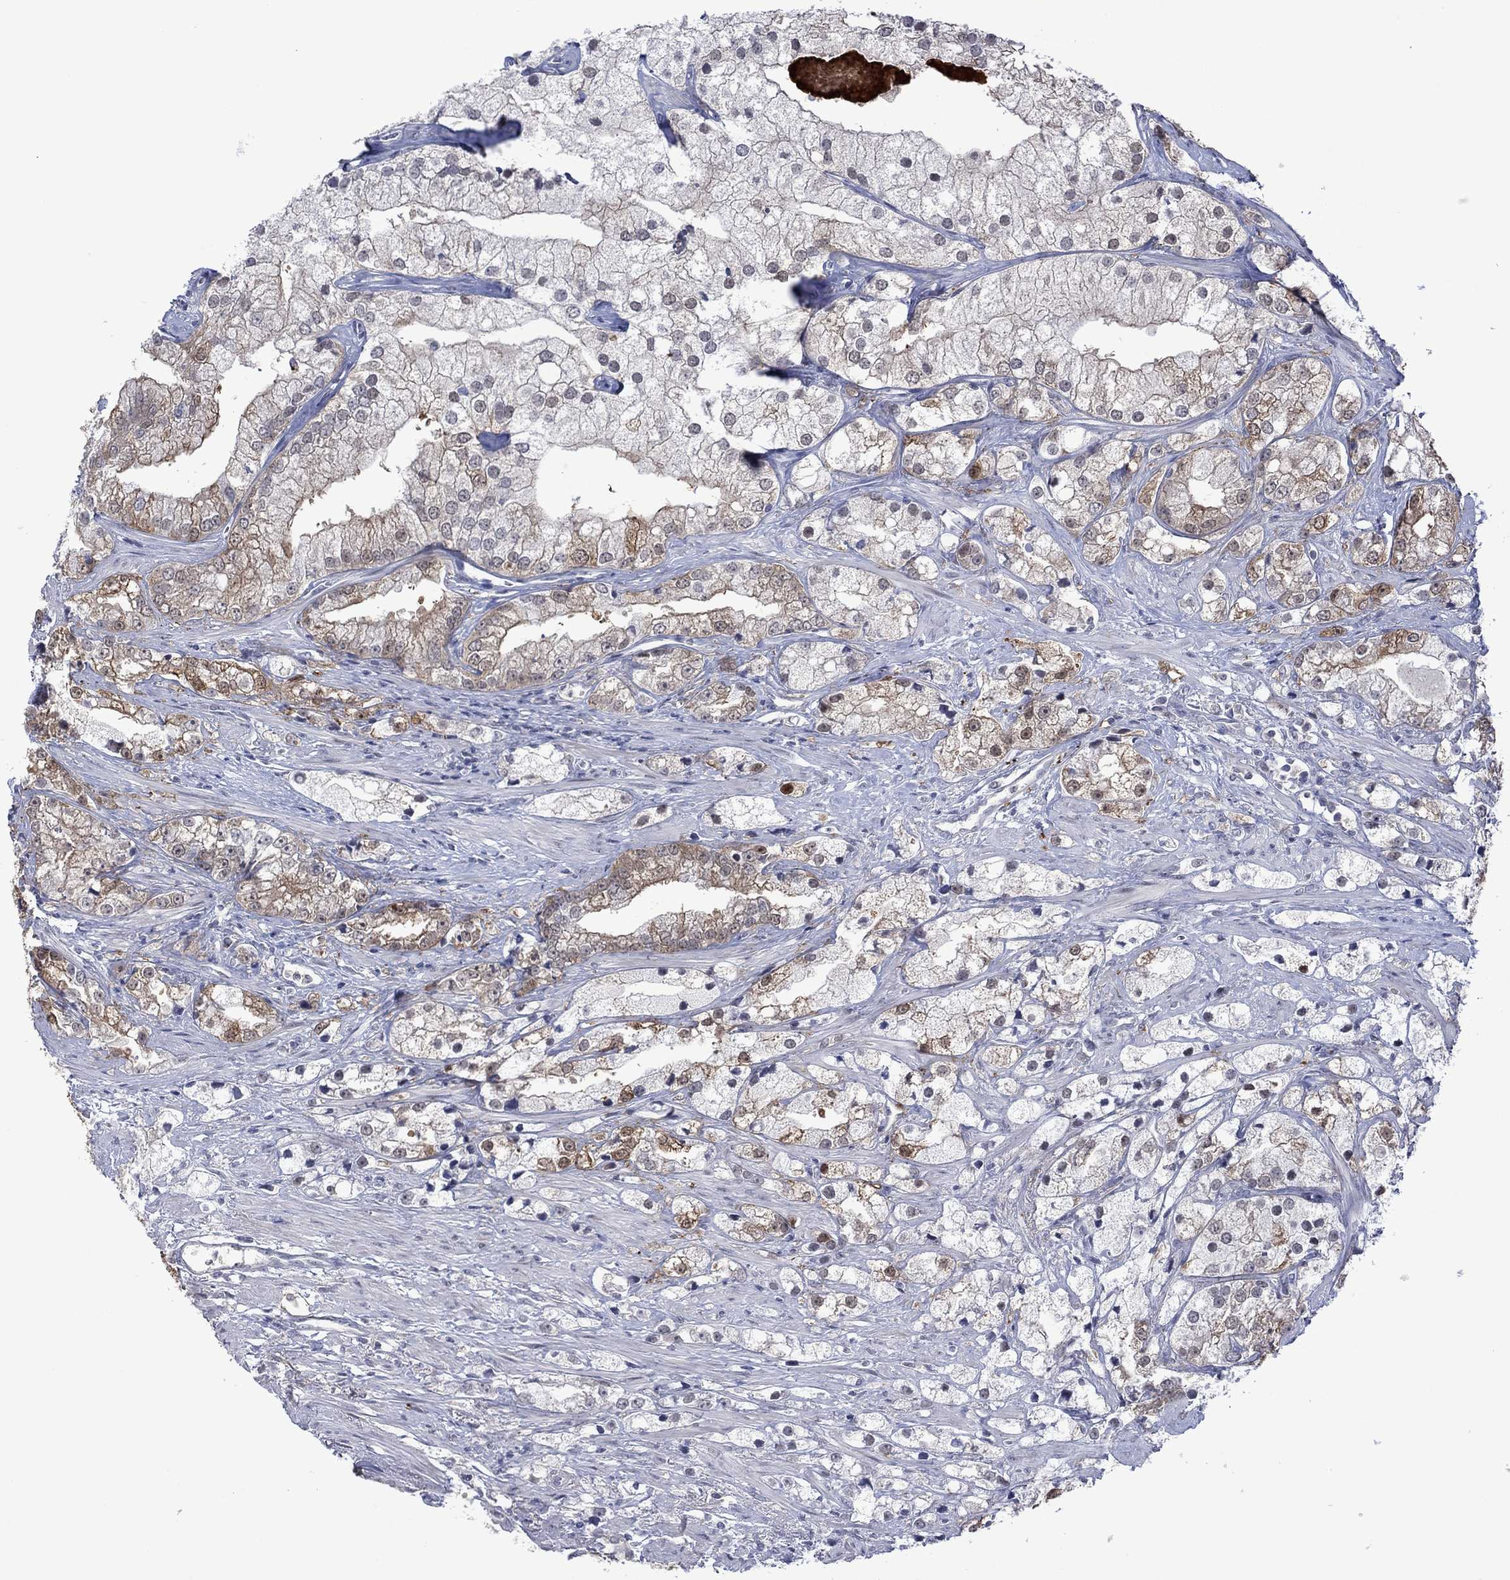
{"staining": {"intensity": "weak", "quantity": "25%-75%", "location": "cytoplasmic/membranous"}, "tissue": "prostate cancer", "cell_type": "Tumor cells", "image_type": "cancer", "snomed": [{"axis": "morphology", "description": "Adenocarcinoma, NOS"}, {"axis": "topography", "description": "Prostate and seminal vesicle, NOS"}, {"axis": "topography", "description": "Prostate"}], "caption": "Adenocarcinoma (prostate) stained with DAB immunohistochemistry (IHC) shows low levels of weak cytoplasmic/membranous positivity in approximately 25%-75% of tumor cells.", "gene": "AGL", "patient": {"sex": "male", "age": 79}}